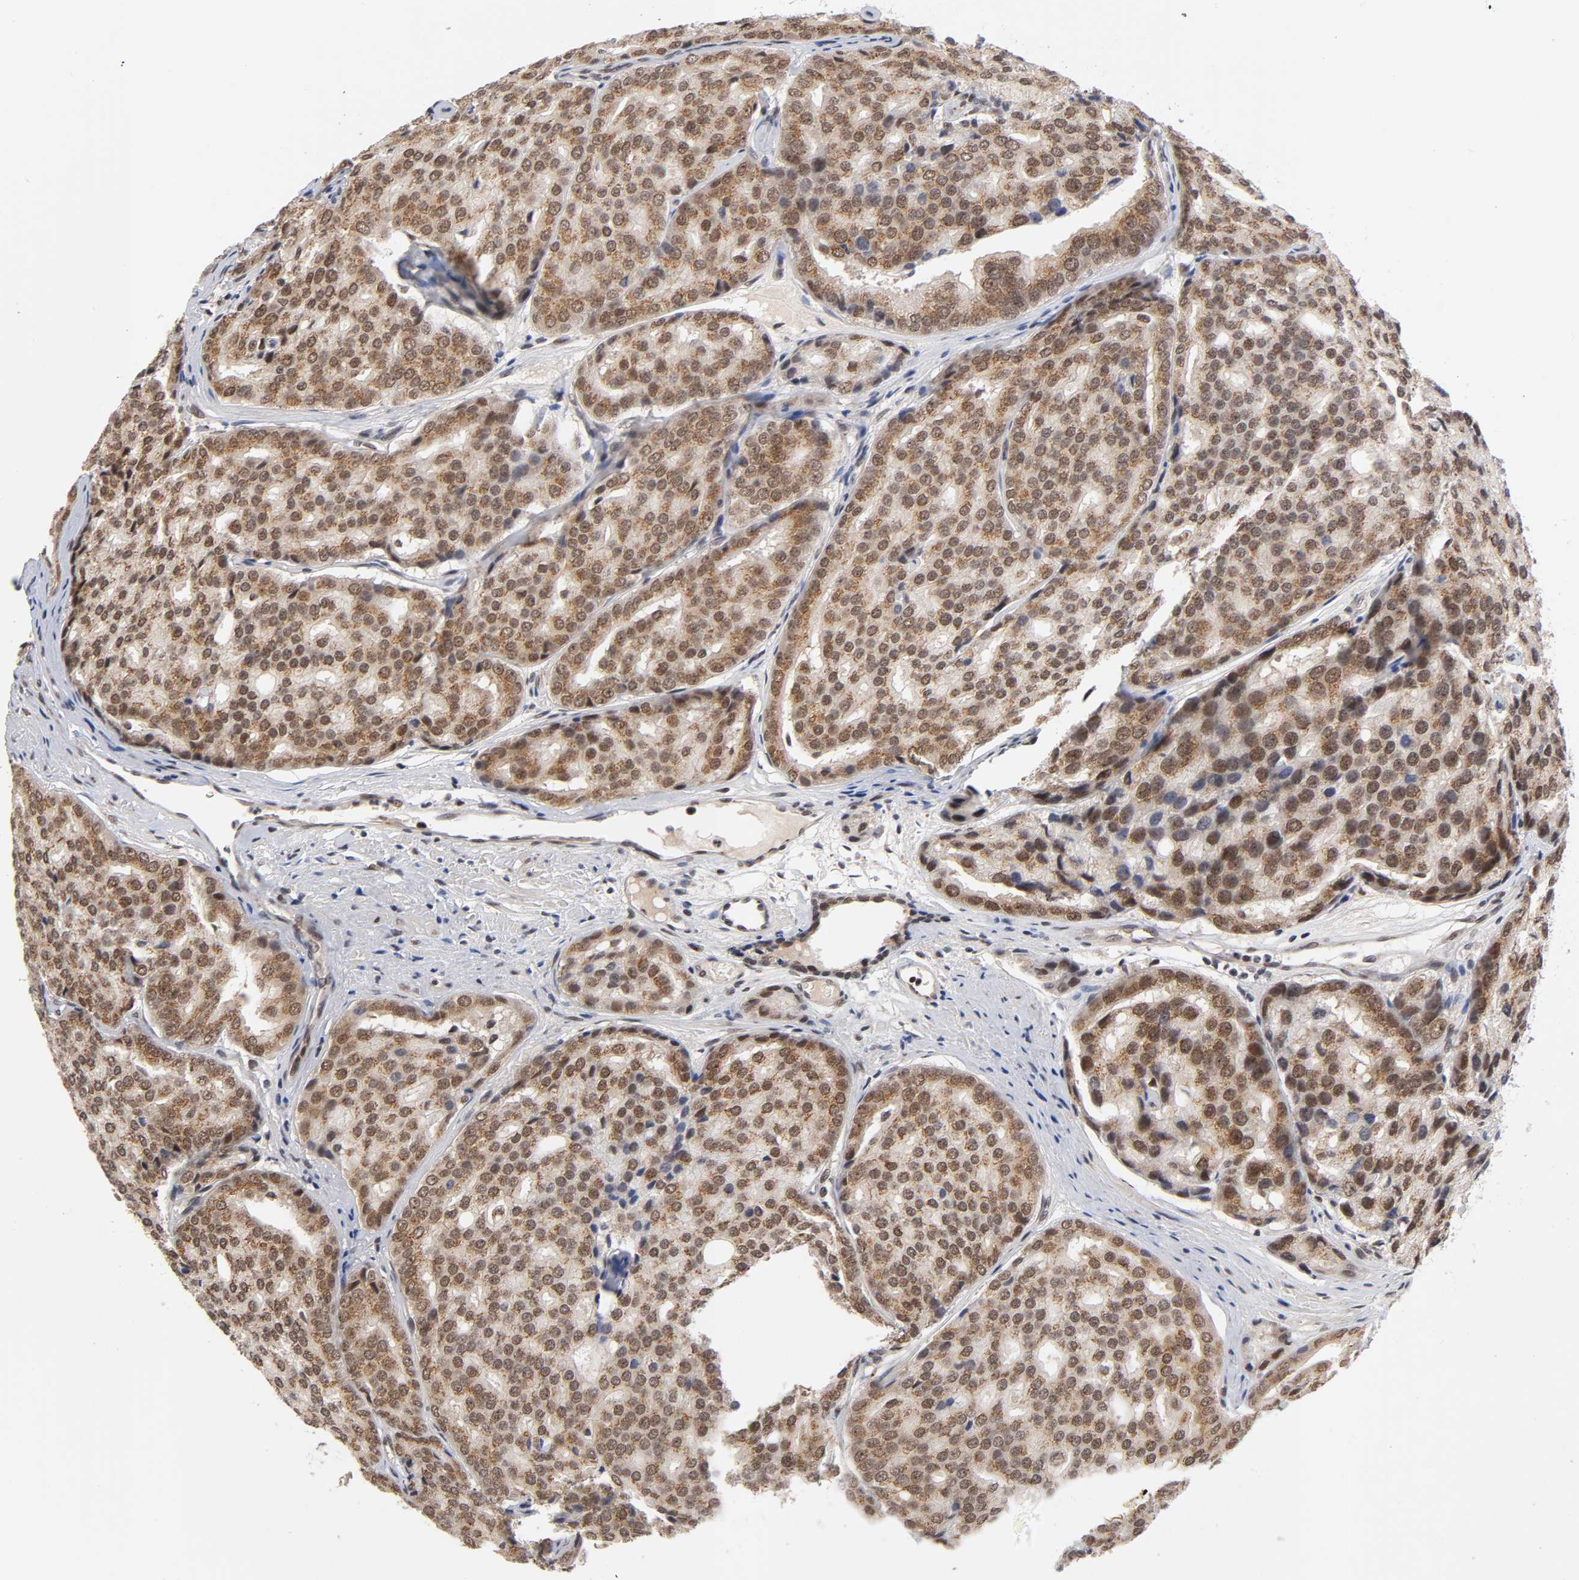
{"staining": {"intensity": "strong", "quantity": ">75%", "location": "cytoplasmic/membranous,nuclear"}, "tissue": "prostate cancer", "cell_type": "Tumor cells", "image_type": "cancer", "snomed": [{"axis": "morphology", "description": "Adenocarcinoma, High grade"}, {"axis": "topography", "description": "Prostate"}], "caption": "DAB (3,3'-diaminobenzidine) immunohistochemical staining of prostate high-grade adenocarcinoma reveals strong cytoplasmic/membranous and nuclear protein positivity in about >75% of tumor cells. The staining was performed using DAB (3,3'-diaminobenzidine) to visualize the protein expression in brown, while the nuclei were stained in blue with hematoxylin (Magnification: 20x).", "gene": "EP300", "patient": {"sex": "male", "age": 64}}